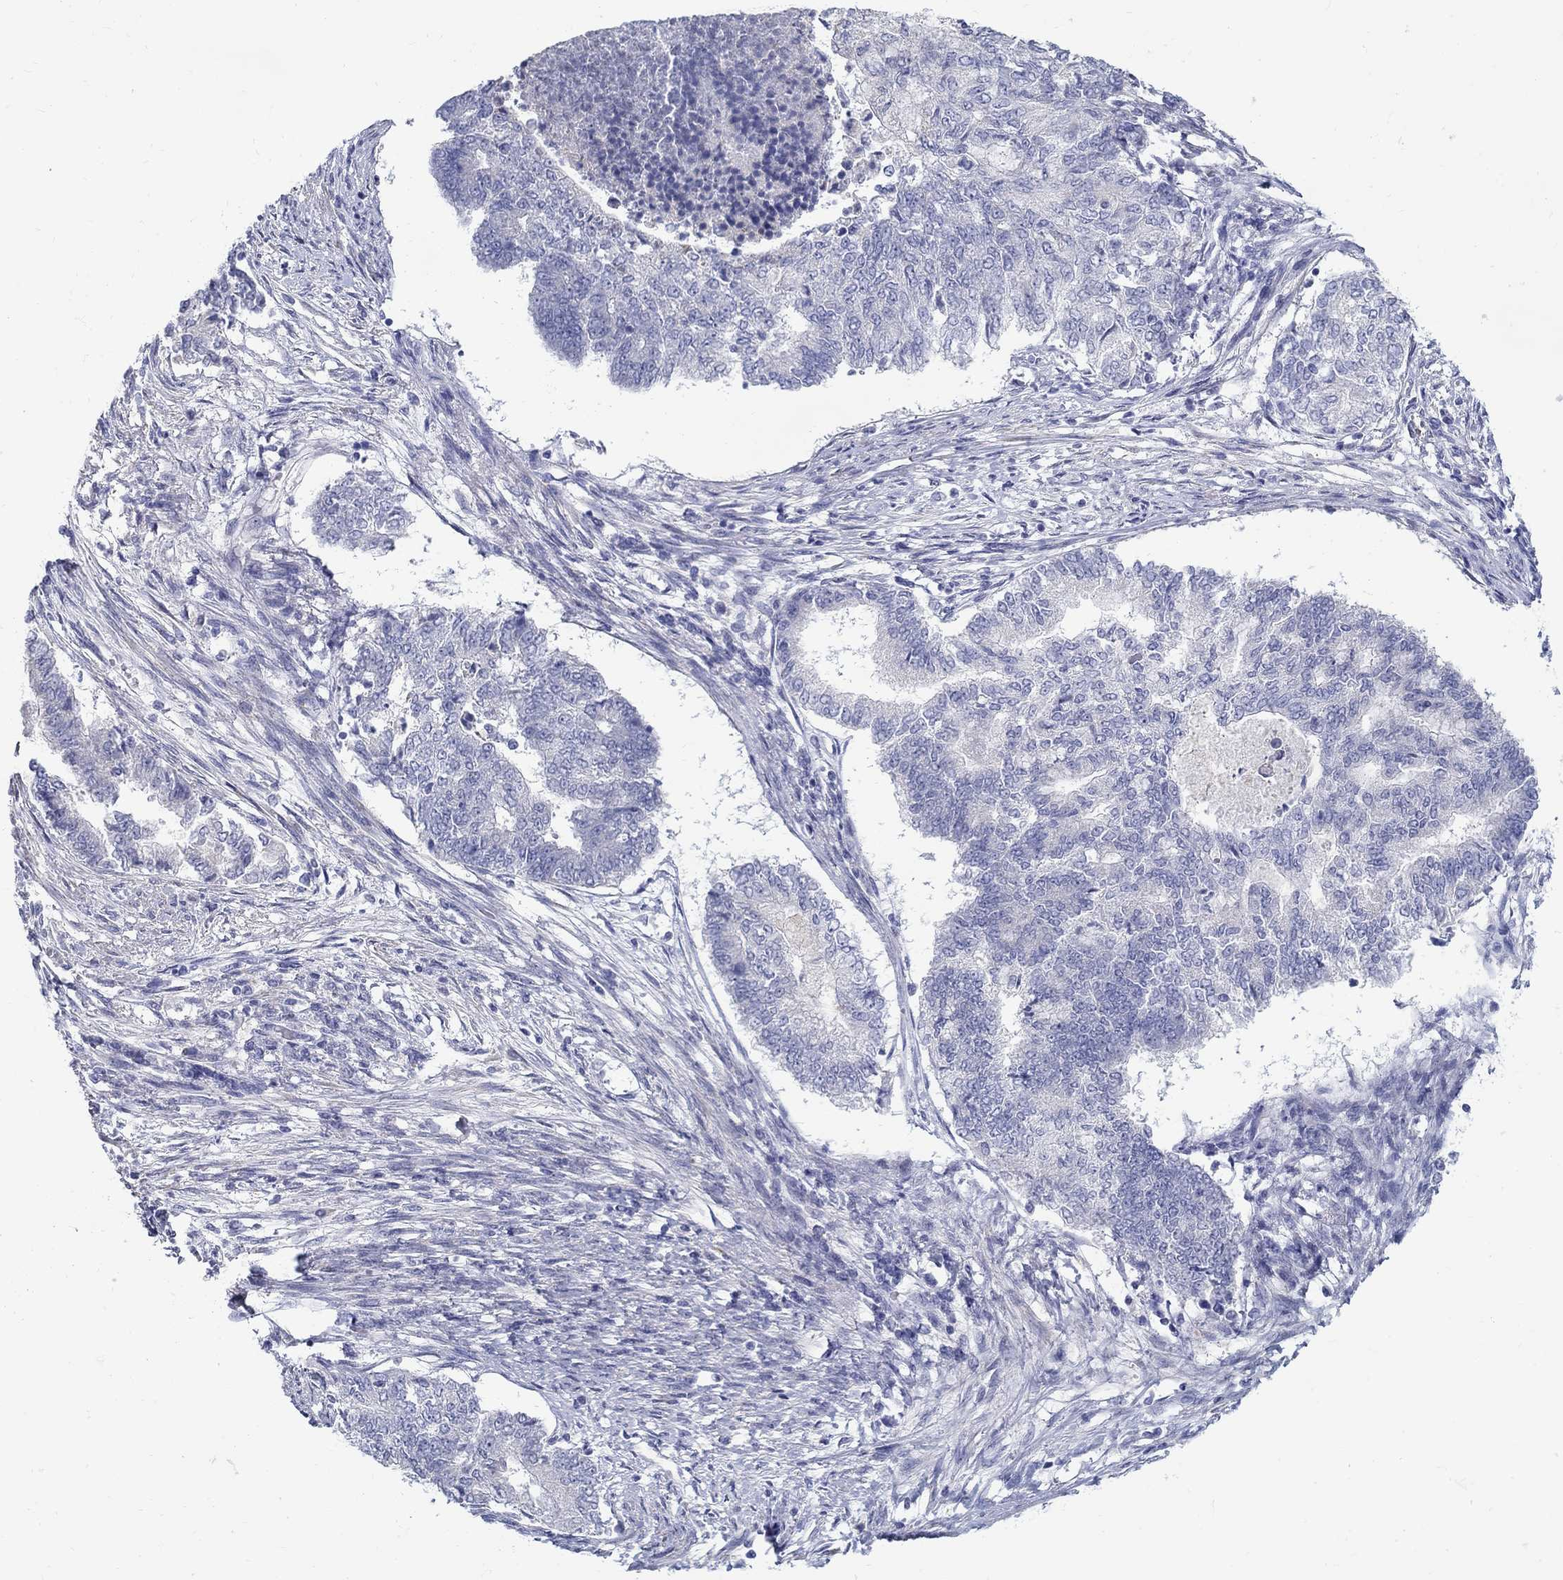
{"staining": {"intensity": "negative", "quantity": "none", "location": "none"}, "tissue": "endometrial cancer", "cell_type": "Tumor cells", "image_type": "cancer", "snomed": [{"axis": "morphology", "description": "Adenocarcinoma, NOS"}, {"axis": "topography", "description": "Endometrium"}], "caption": "Tumor cells show no significant expression in endometrial cancer (adenocarcinoma). Nuclei are stained in blue.", "gene": "ABCA4", "patient": {"sex": "female", "age": 65}}